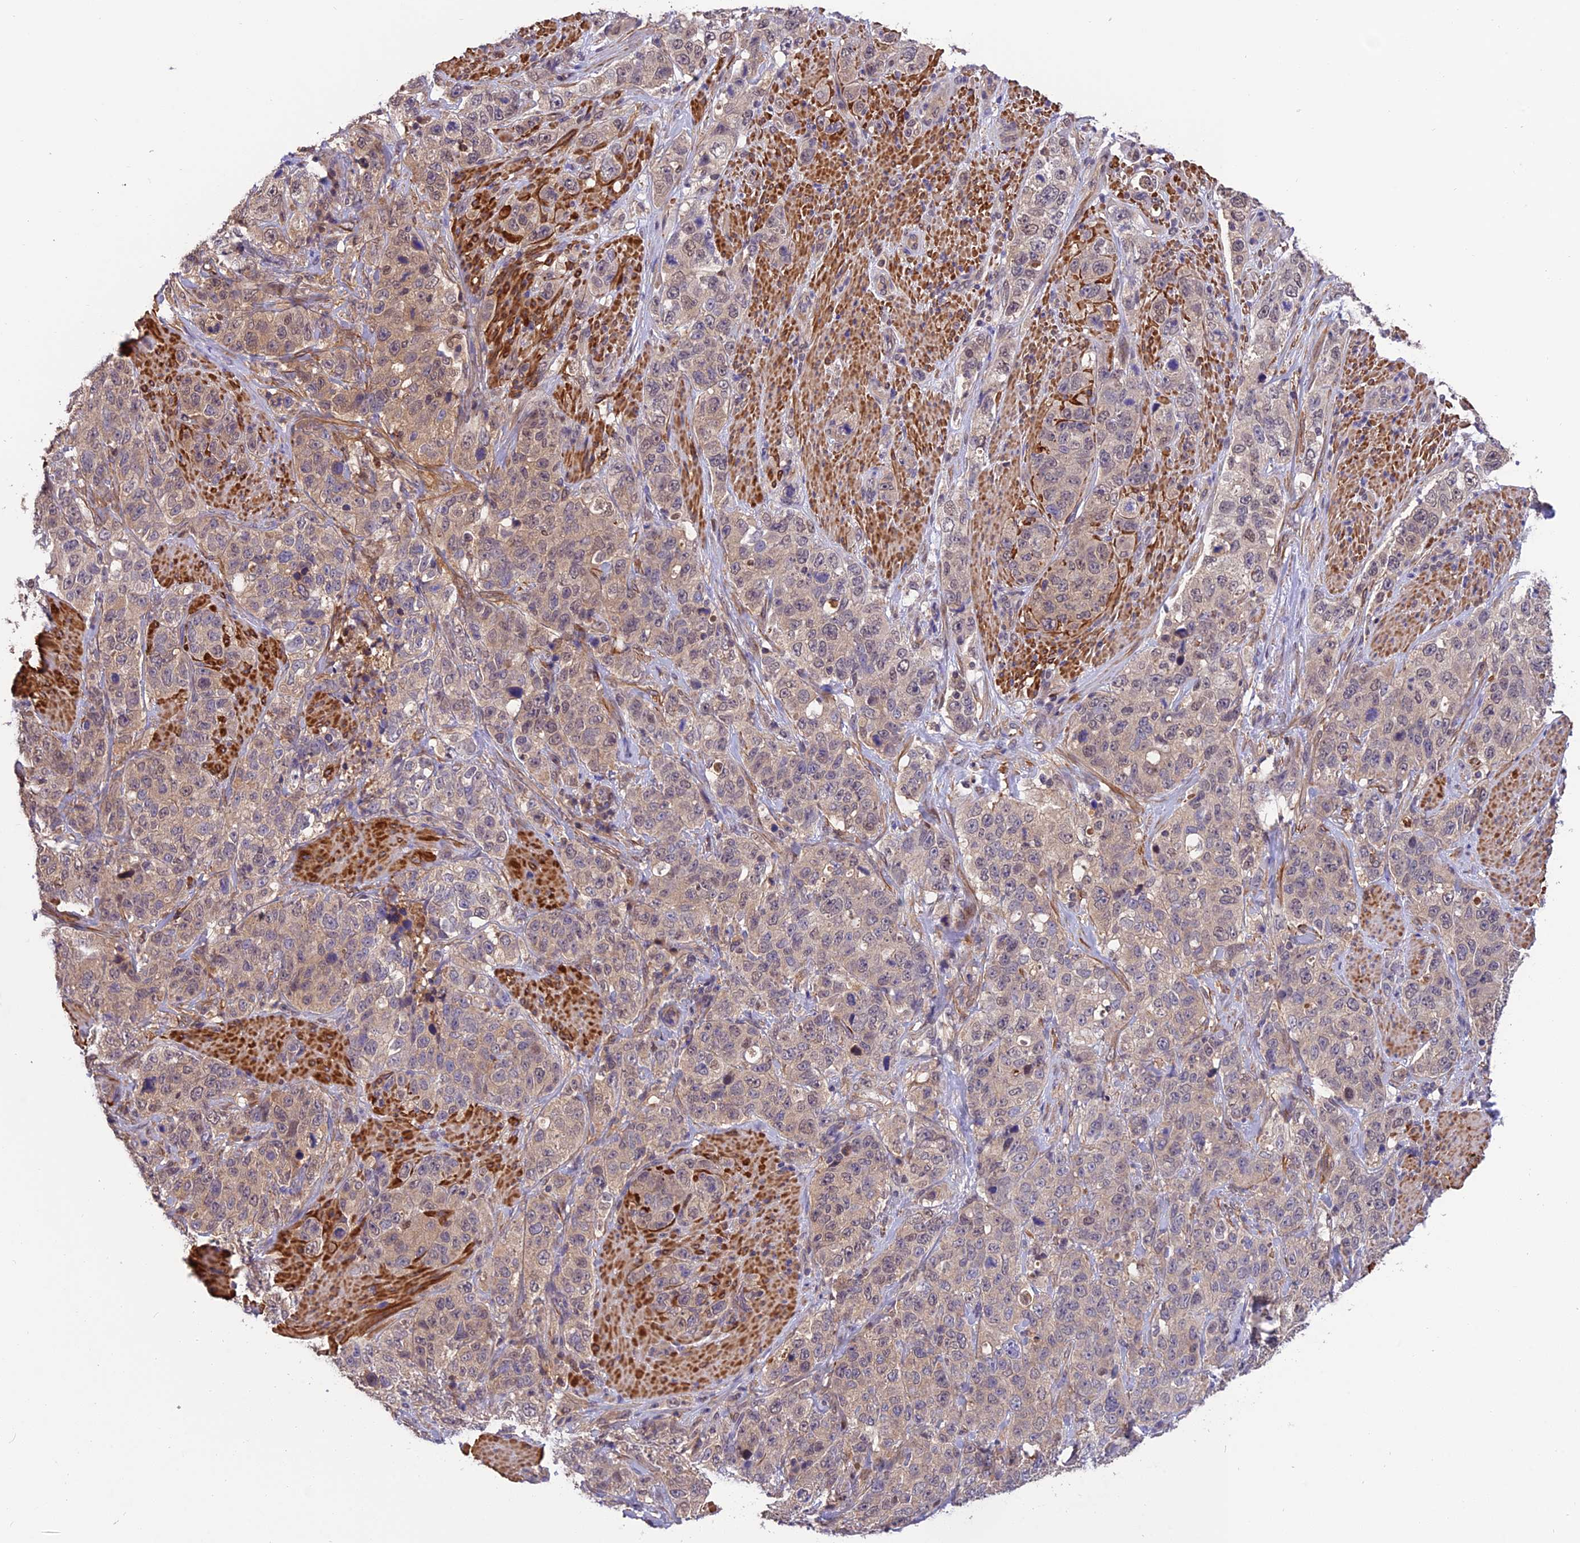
{"staining": {"intensity": "weak", "quantity": "<25%", "location": "cytoplasmic/membranous"}, "tissue": "stomach cancer", "cell_type": "Tumor cells", "image_type": "cancer", "snomed": [{"axis": "morphology", "description": "Adenocarcinoma, NOS"}, {"axis": "topography", "description": "Stomach"}], "caption": "The immunohistochemistry histopathology image has no significant staining in tumor cells of stomach cancer (adenocarcinoma) tissue. Nuclei are stained in blue.", "gene": "PSMB3", "patient": {"sex": "male", "age": 48}}